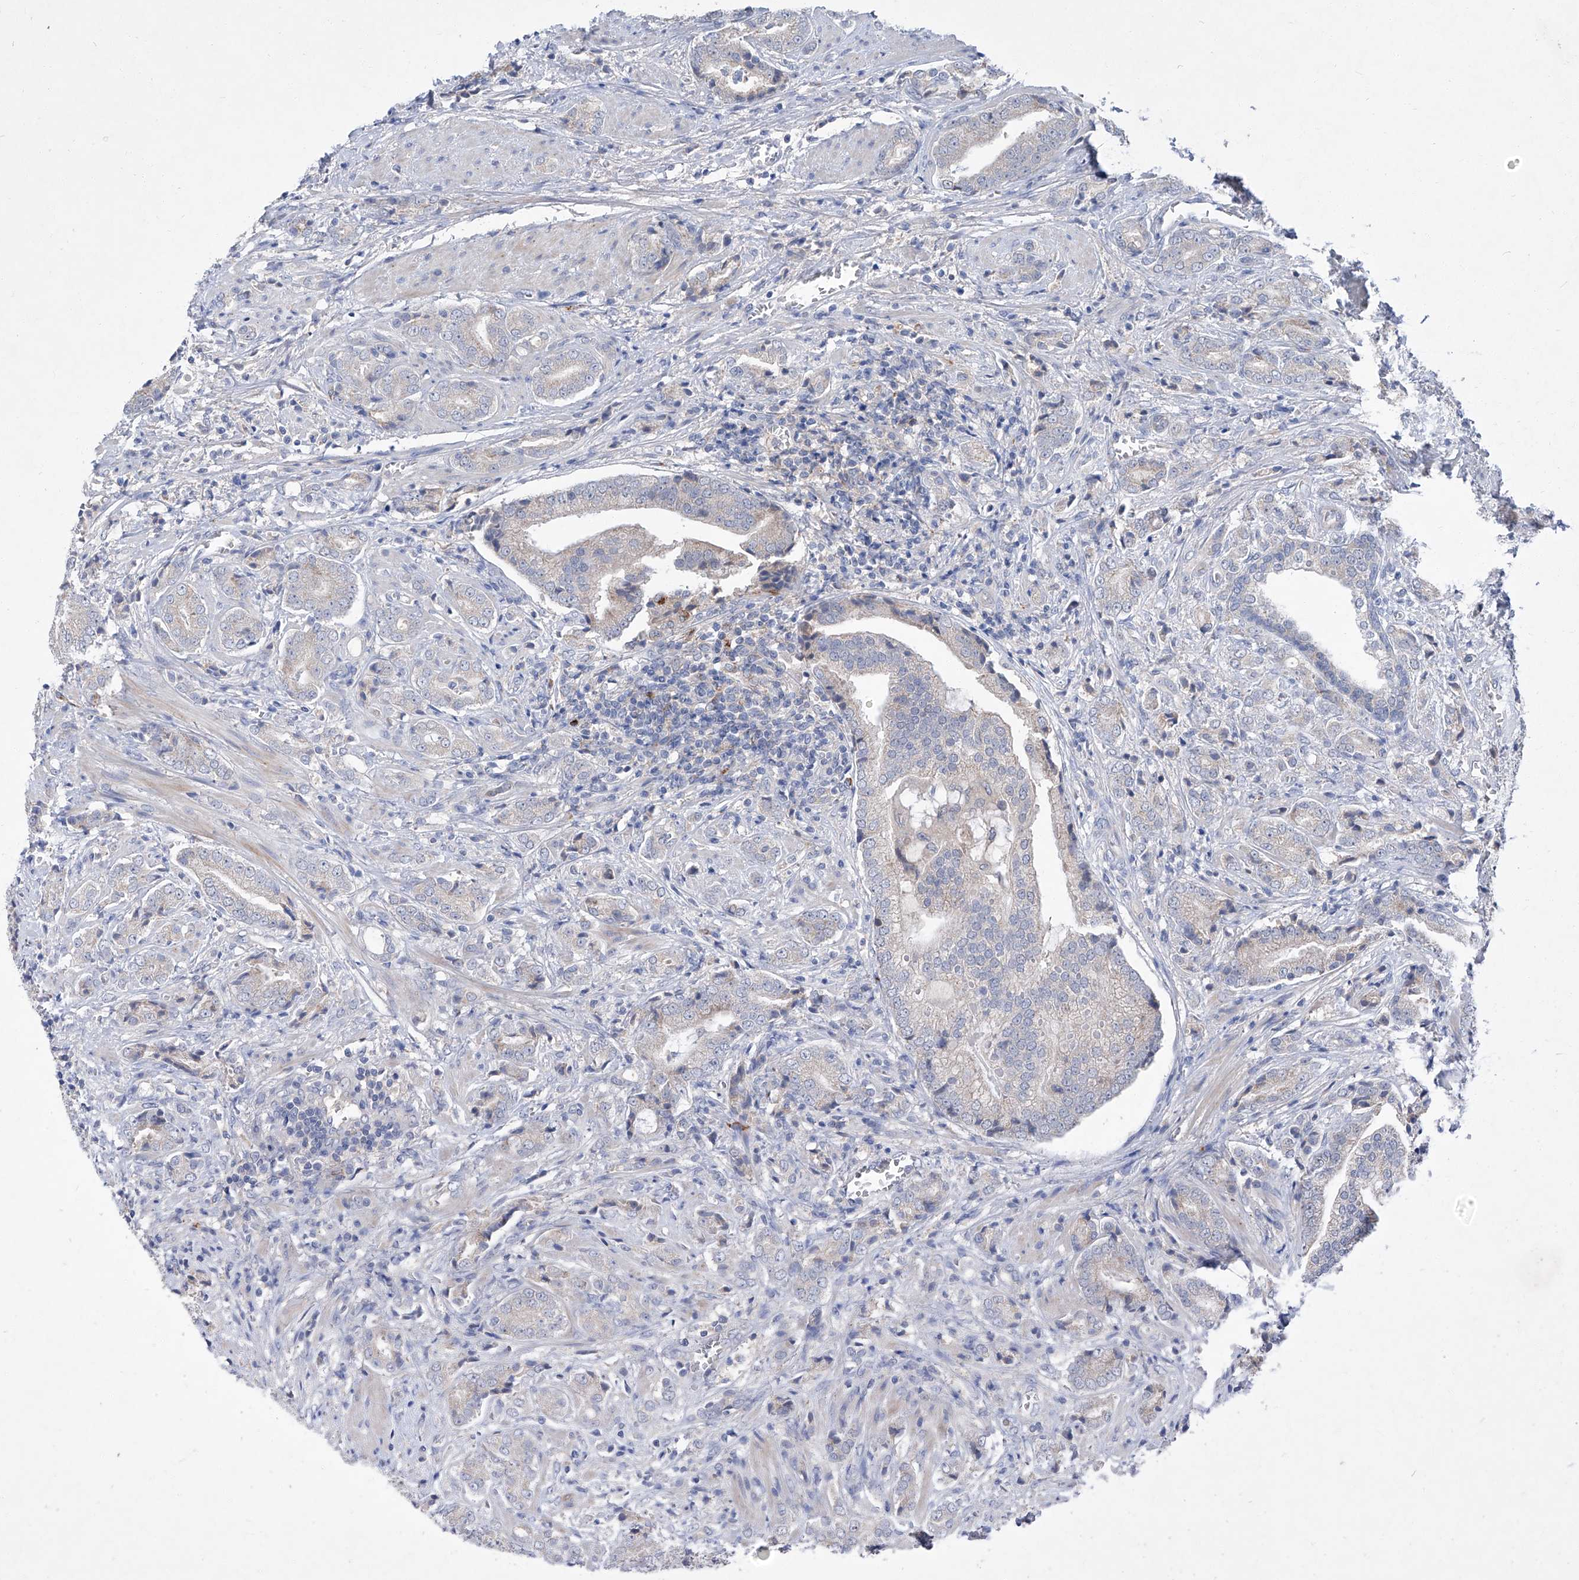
{"staining": {"intensity": "weak", "quantity": "<25%", "location": "cytoplasmic/membranous"}, "tissue": "prostate cancer", "cell_type": "Tumor cells", "image_type": "cancer", "snomed": [{"axis": "morphology", "description": "Adenocarcinoma, High grade"}, {"axis": "topography", "description": "Prostate"}], "caption": "Immunohistochemical staining of prostate high-grade adenocarcinoma demonstrates no significant staining in tumor cells.", "gene": "SBK2", "patient": {"sex": "male", "age": 57}}